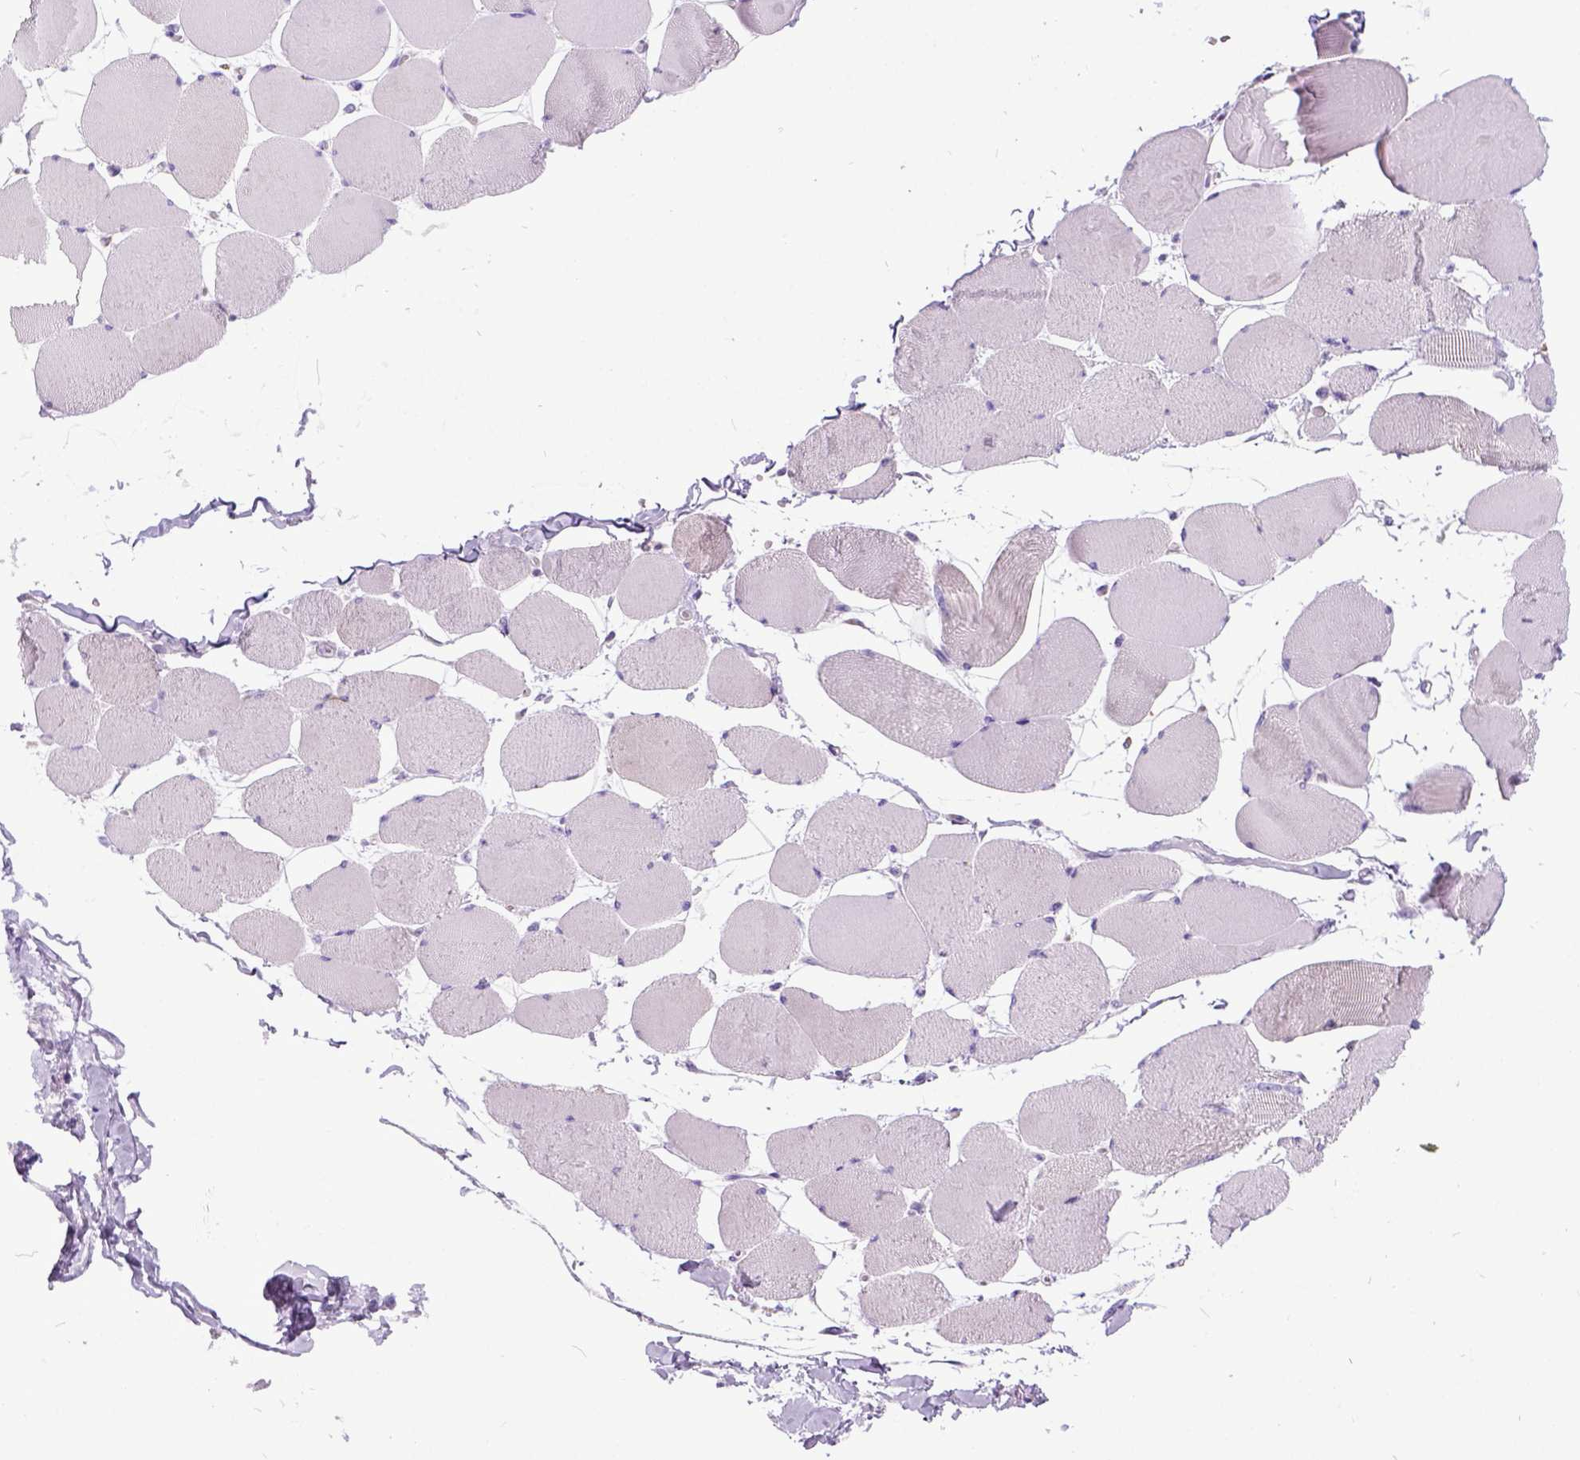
{"staining": {"intensity": "negative", "quantity": "none", "location": "none"}, "tissue": "skeletal muscle", "cell_type": "Myocytes", "image_type": "normal", "snomed": [{"axis": "morphology", "description": "Normal tissue, NOS"}, {"axis": "topography", "description": "Skeletal muscle"}], "caption": "This is a image of immunohistochemistry staining of benign skeletal muscle, which shows no expression in myocytes. The staining was performed using DAB to visualize the protein expression in brown, while the nuclei were stained in blue with hematoxylin (Magnification: 20x).", "gene": "IGF2", "patient": {"sex": "female", "age": 75}}